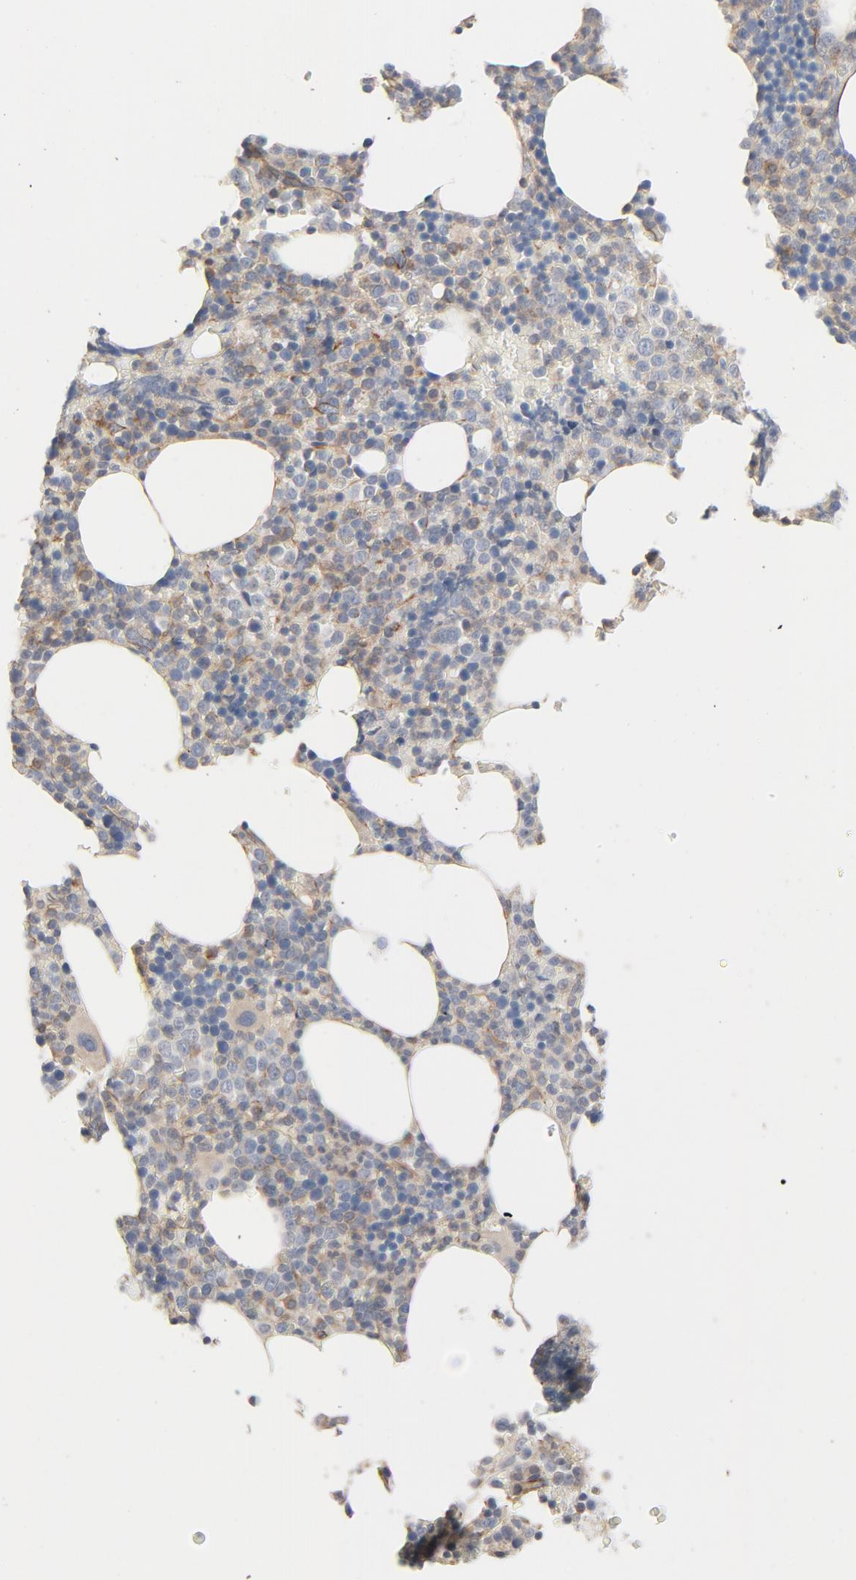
{"staining": {"intensity": "moderate", "quantity": "25%-75%", "location": "cytoplasmic/membranous"}, "tissue": "bone marrow", "cell_type": "Hematopoietic cells", "image_type": "normal", "snomed": [{"axis": "morphology", "description": "Normal tissue, NOS"}, {"axis": "topography", "description": "Bone marrow"}], "caption": "Normal bone marrow displays moderate cytoplasmic/membranous positivity in approximately 25%-75% of hematopoietic cells.", "gene": "TRIOBP", "patient": {"sex": "female", "age": 66}}